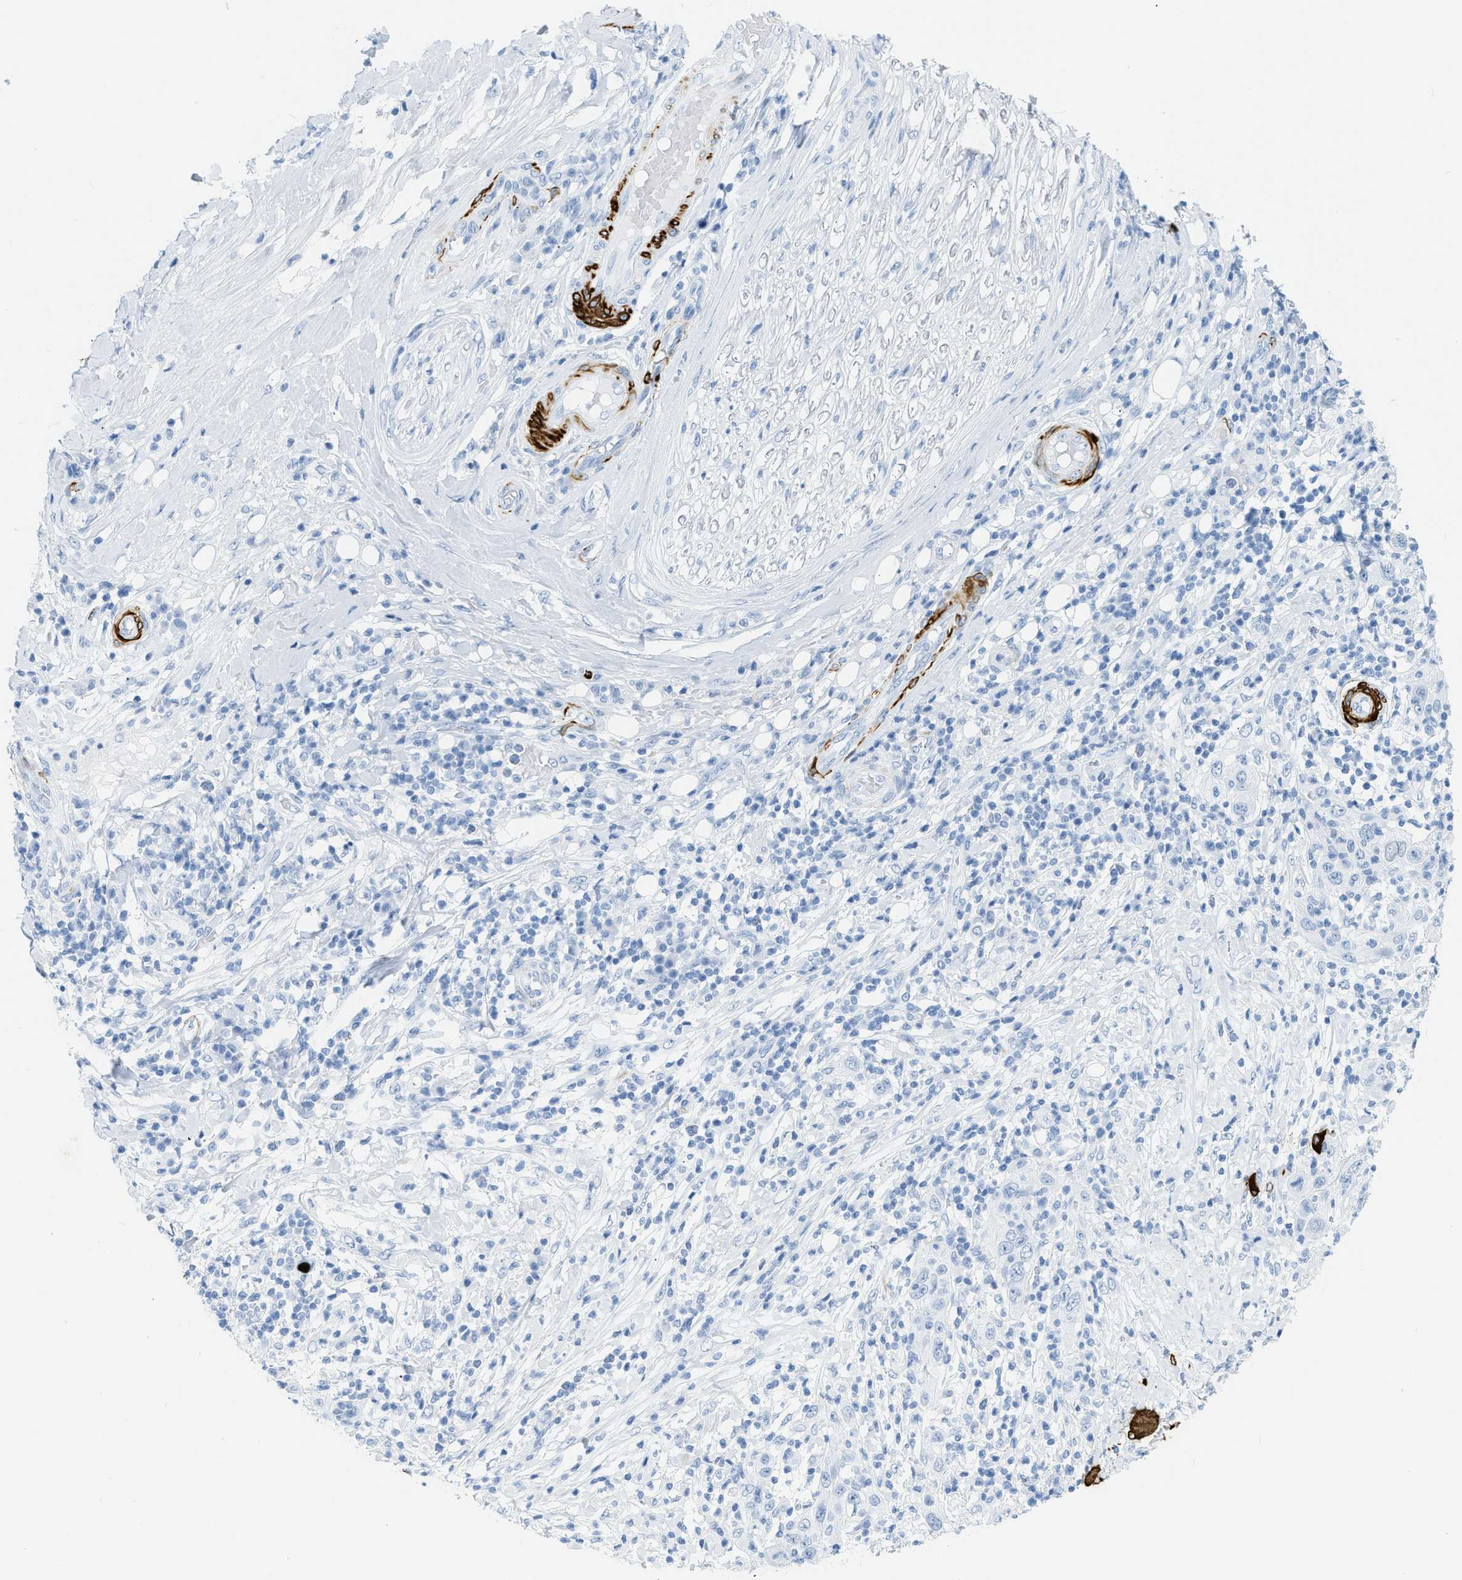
{"staining": {"intensity": "negative", "quantity": "none", "location": "none"}, "tissue": "skin cancer", "cell_type": "Tumor cells", "image_type": "cancer", "snomed": [{"axis": "morphology", "description": "Squamous cell carcinoma, NOS"}, {"axis": "topography", "description": "Skin"}], "caption": "Squamous cell carcinoma (skin) was stained to show a protein in brown. There is no significant staining in tumor cells. (DAB IHC visualized using brightfield microscopy, high magnification).", "gene": "DES", "patient": {"sex": "female", "age": 88}}